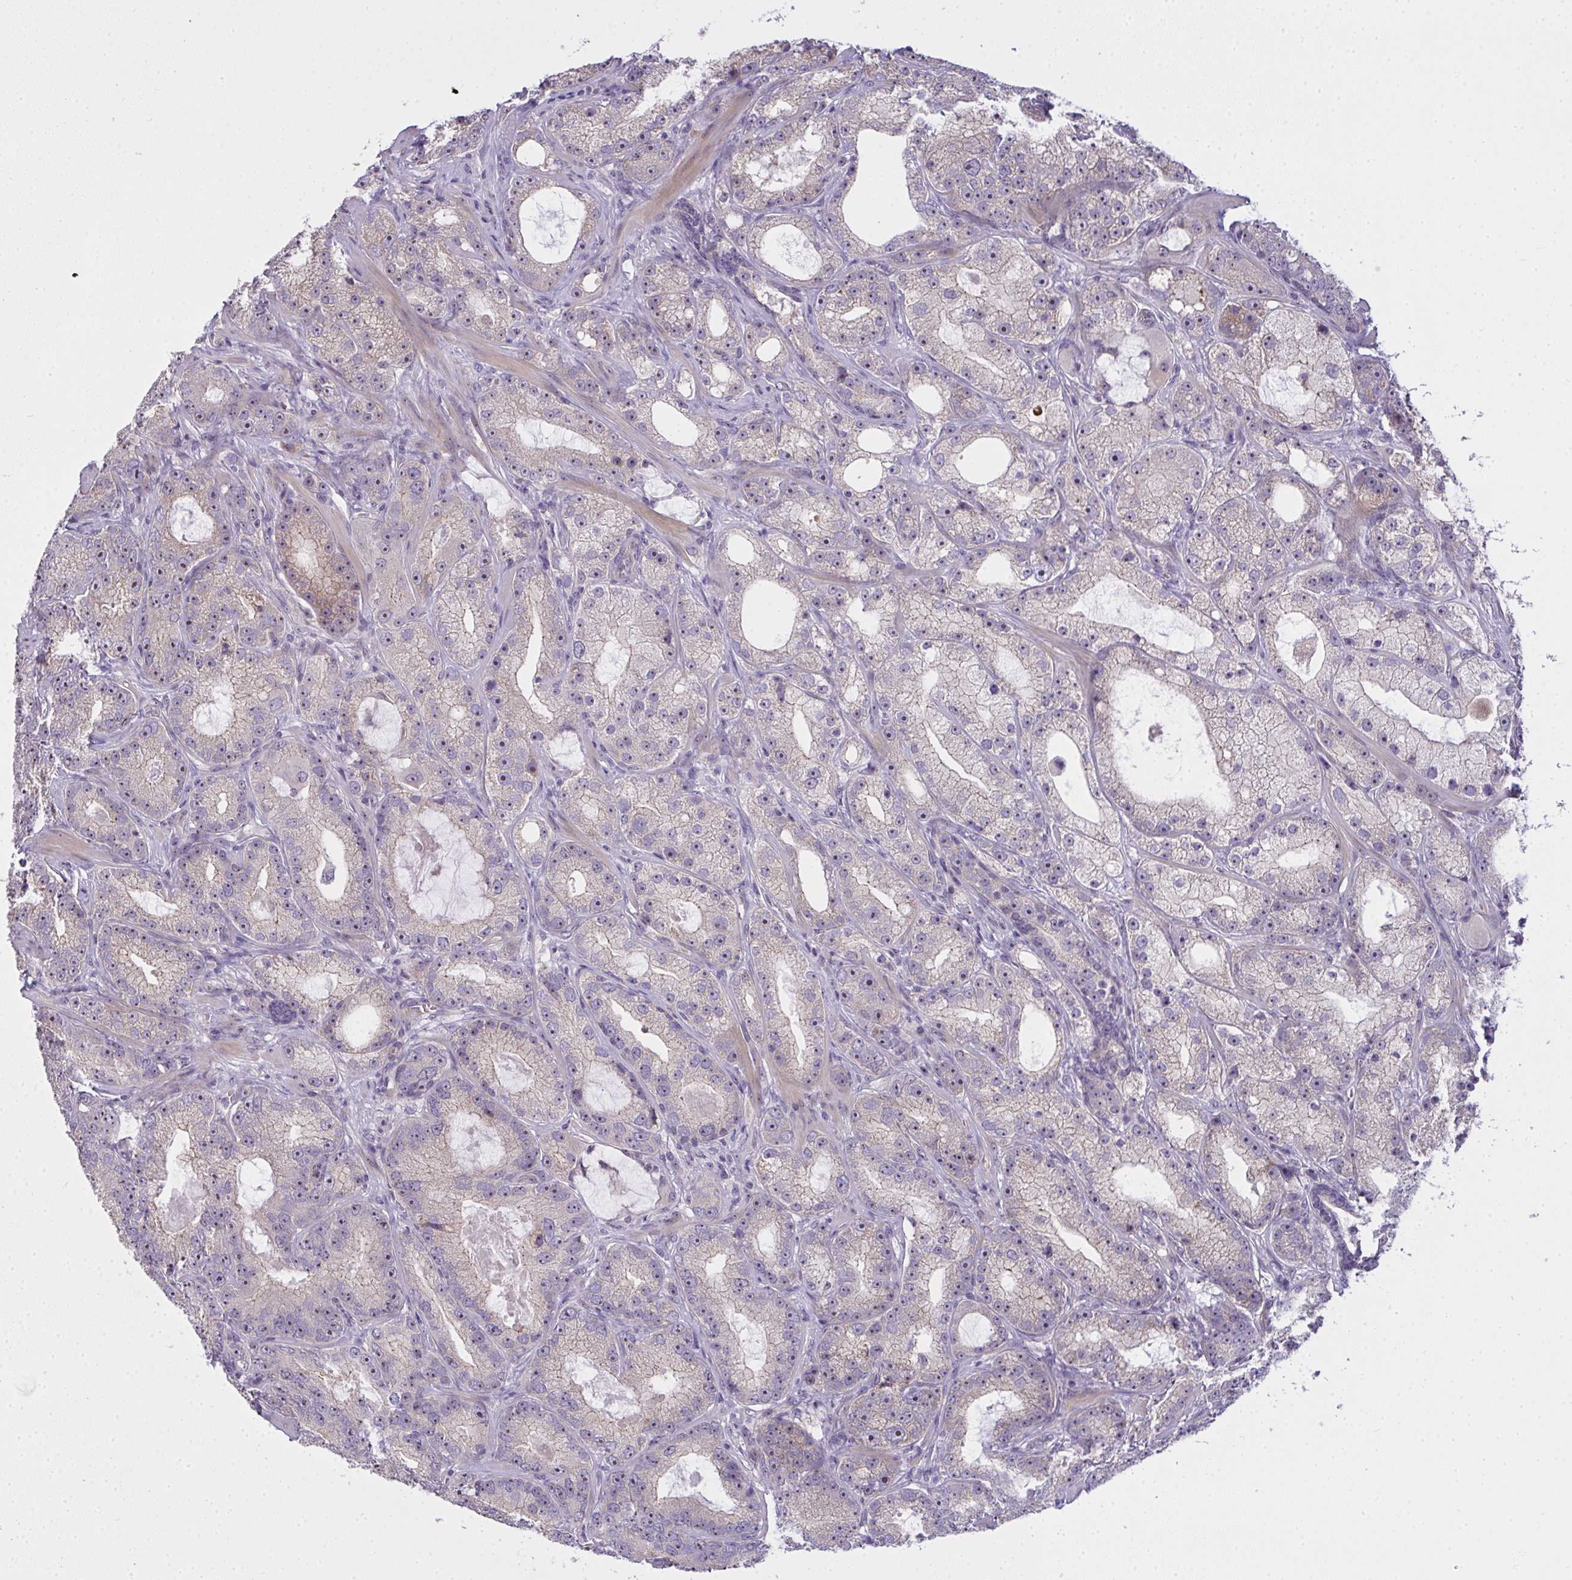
{"staining": {"intensity": "moderate", "quantity": "<25%", "location": "nuclear"}, "tissue": "prostate cancer", "cell_type": "Tumor cells", "image_type": "cancer", "snomed": [{"axis": "morphology", "description": "Adenocarcinoma, High grade"}, {"axis": "topography", "description": "Prostate"}], "caption": "The micrograph exhibits immunohistochemical staining of high-grade adenocarcinoma (prostate). There is moderate nuclear positivity is identified in approximately <25% of tumor cells. Immunohistochemistry (ihc) stains the protein of interest in brown and the nuclei are stained blue.", "gene": "NT5C1A", "patient": {"sex": "male", "age": 65}}